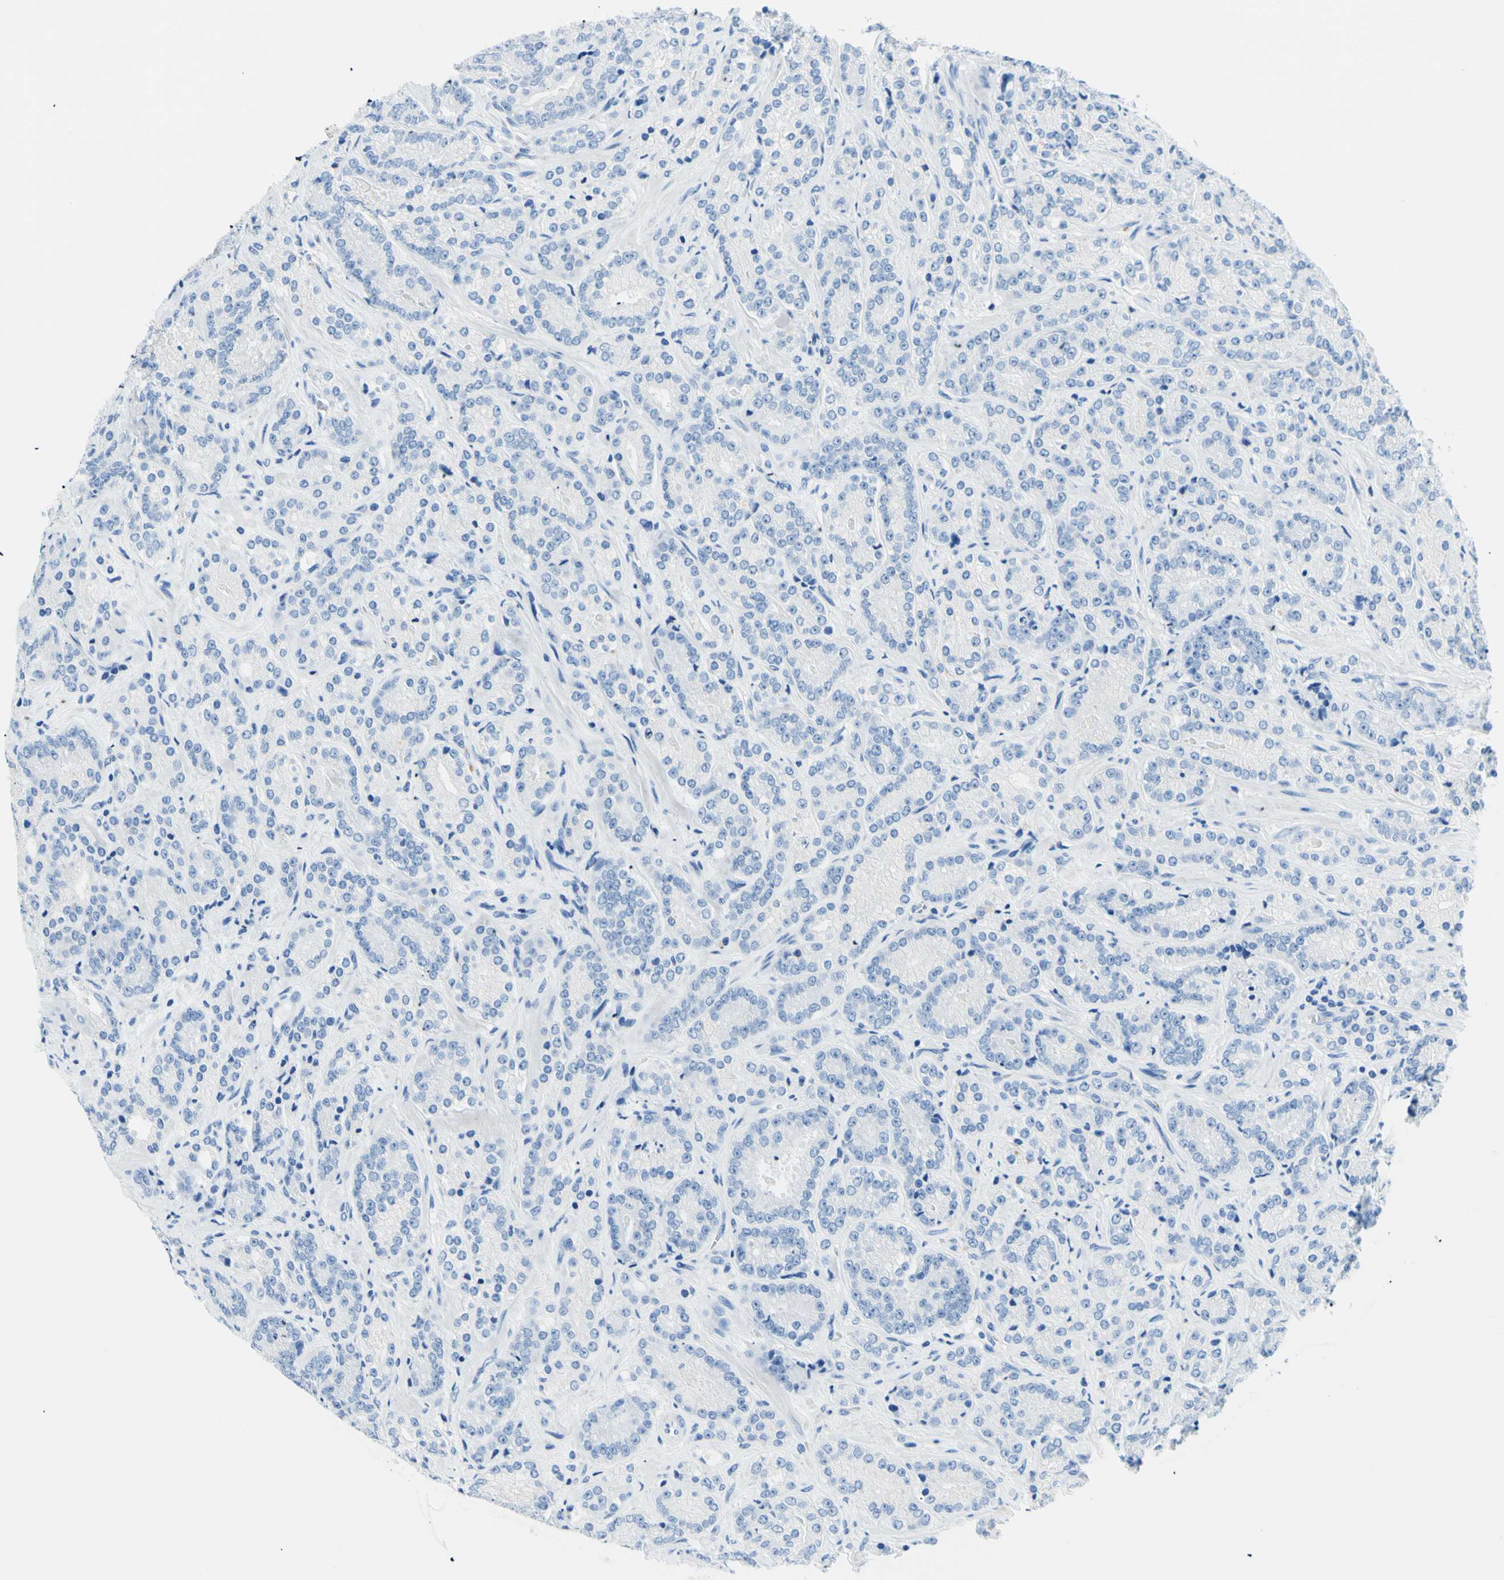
{"staining": {"intensity": "negative", "quantity": "none", "location": "none"}, "tissue": "prostate cancer", "cell_type": "Tumor cells", "image_type": "cancer", "snomed": [{"axis": "morphology", "description": "Adenocarcinoma, High grade"}, {"axis": "topography", "description": "Prostate"}], "caption": "Tumor cells show no significant expression in prostate cancer (adenocarcinoma (high-grade)).", "gene": "MYH2", "patient": {"sex": "male", "age": 61}}